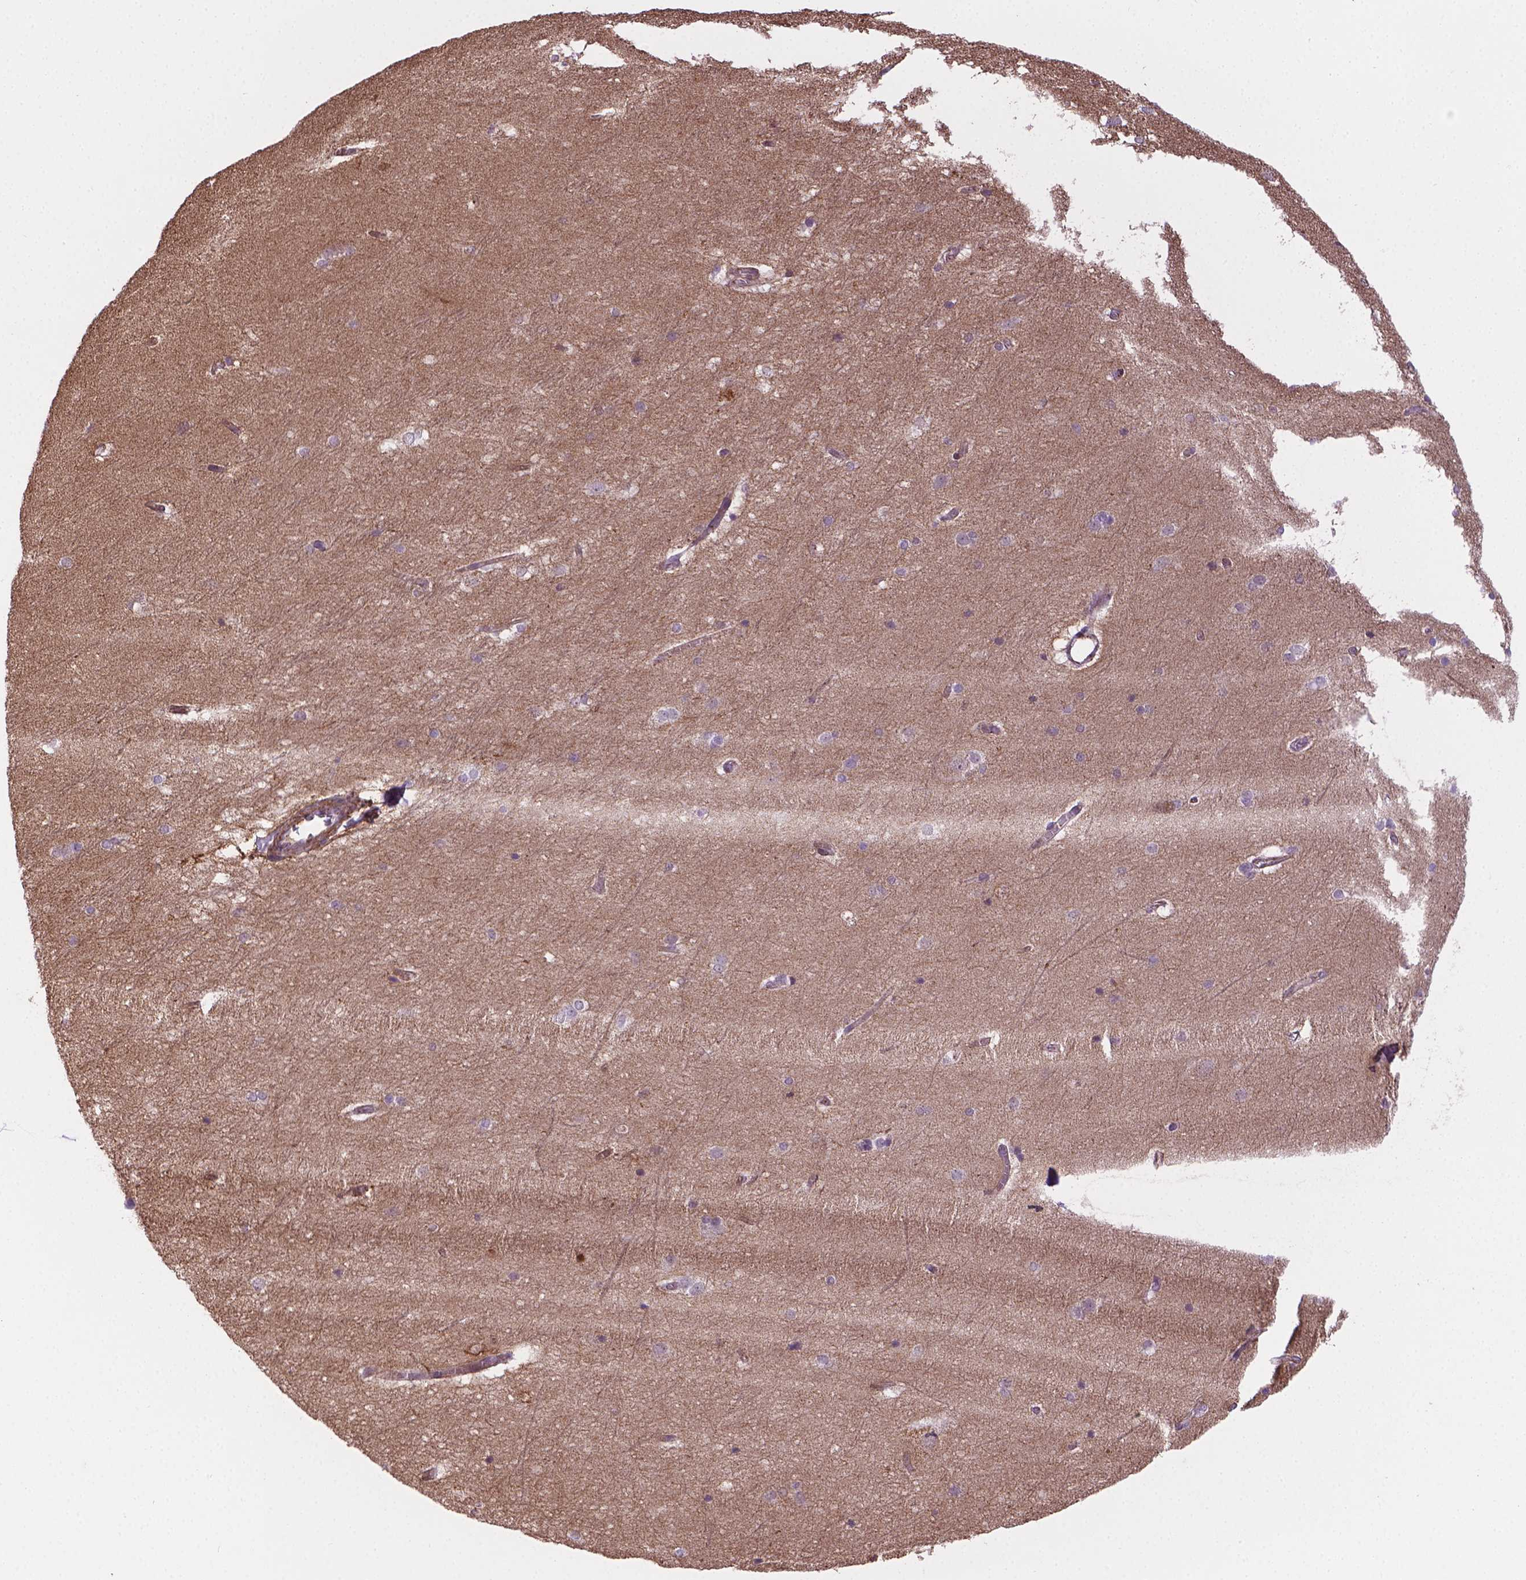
{"staining": {"intensity": "negative", "quantity": "none", "location": "none"}, "tissue": "hippocampus", "cell_type": "Glial cells", "image_type": "normal", "snomed": [{"axis": "morphology", "description": "Normal tissue, NOS"}, {"axis": "topography", "description": "Cerebral cortex"}, {"axis": "topography", "description": "Hippocampus"}], "caption": "Immunohistochemical staining of unremarkable hippocampus exhibits no significant expression in glial cells.", "gene": "ACAD10", "patient": {"sex": "female", "age": 19}}